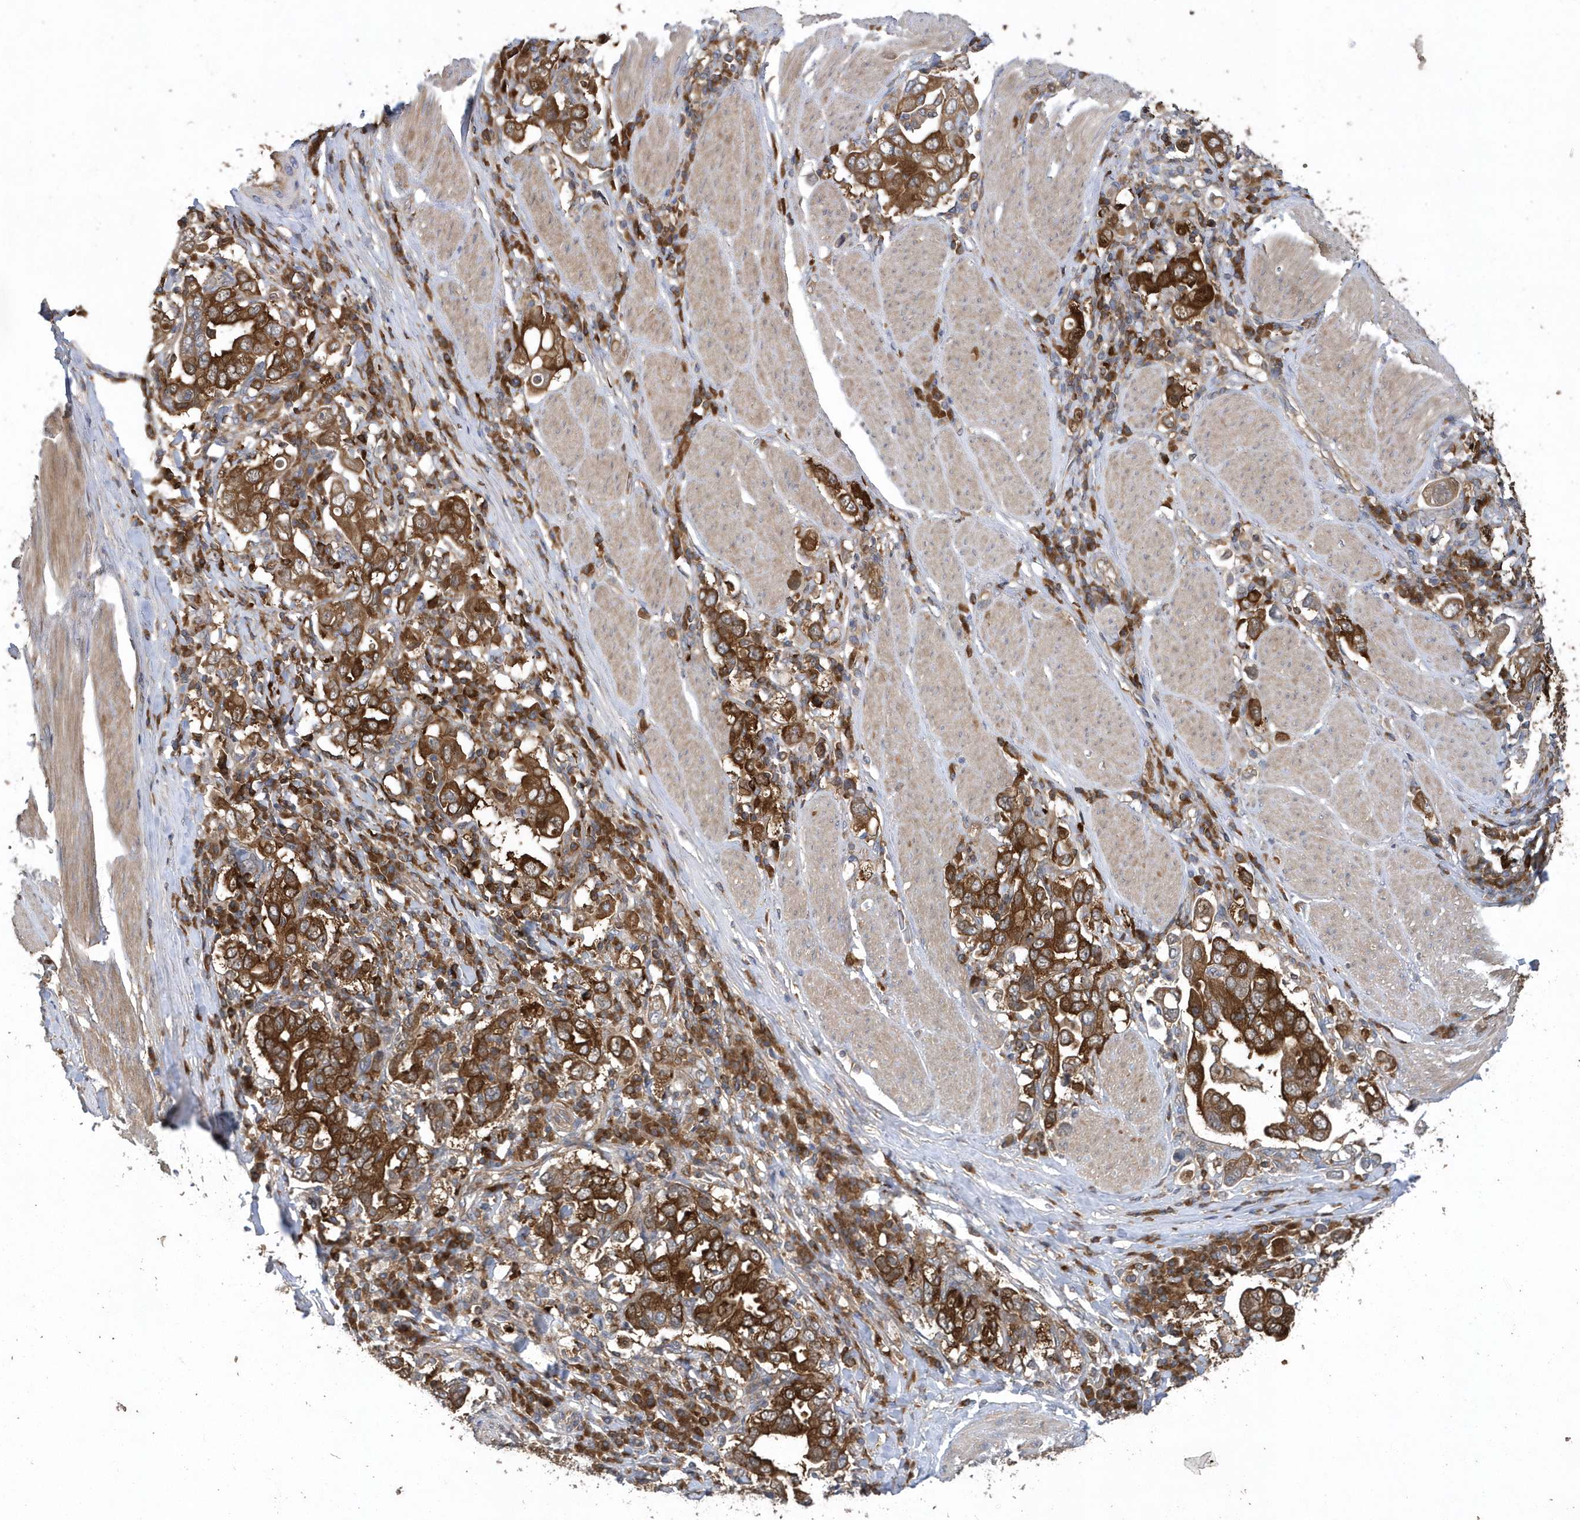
{"staining": {"intensity": "moderate", "quantity": ">75%", "location": "cytoplasmic/membranous"}, "tissue": "stomach cancer", "cell_type": "Tumor cells", "image_type": "cancer", "snomed": [{"axis": "morphology", "description": "Adenocarcinoma, NOS"}, {"axis": "topography", "description": "Stomach, upper"}], "caption": "High-power microscopy captured an immunohistochemistry (IHC) photomicrograph of stomach cancer, revealing moderate cytoplasmic/membranous expression in approximately >75% of tumor cells.", "gene": "PAICS", "patient": {"sex": "male", "age": 62}}